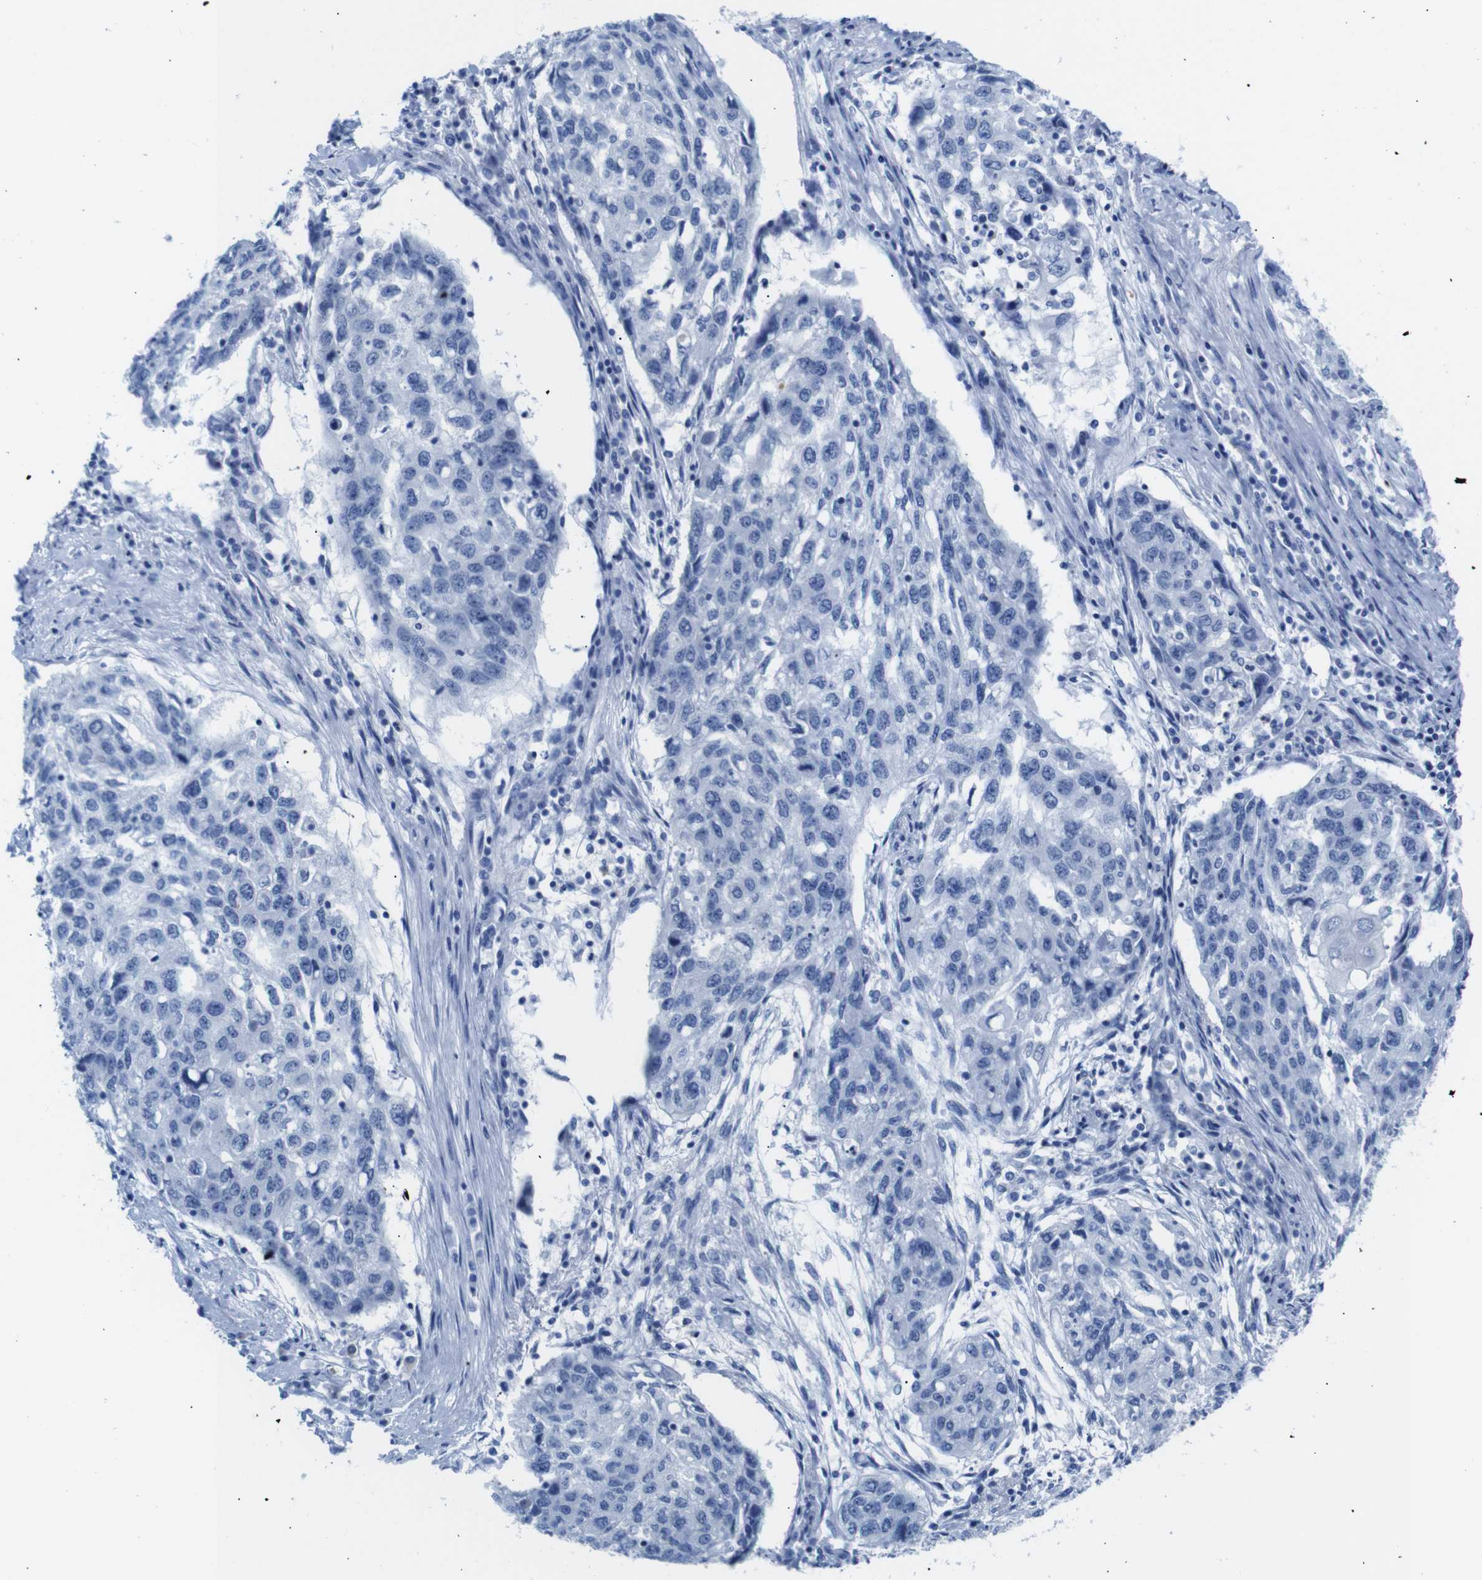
{"staining": {"intensity": "negative", "quantity": "none", "location": "none"}, "tissue": "lung cancer", "cell_type": "Tumor cells", "image_type": "cancer", "snomed": [{"axis": "morphology", "description": "Squamous cell carcinoma, NOS"}, {"axis": "topography", "description": "Lung"}], "caption": "DAB (3,3'-diaminobenzidine) immunohistochemical staining of lung cancer (squamous cell carcinoma) displays no significant staining in tumor cells.", "gene": "ERVMER34-1", "patient": {"sex": "female", "age": 63}}